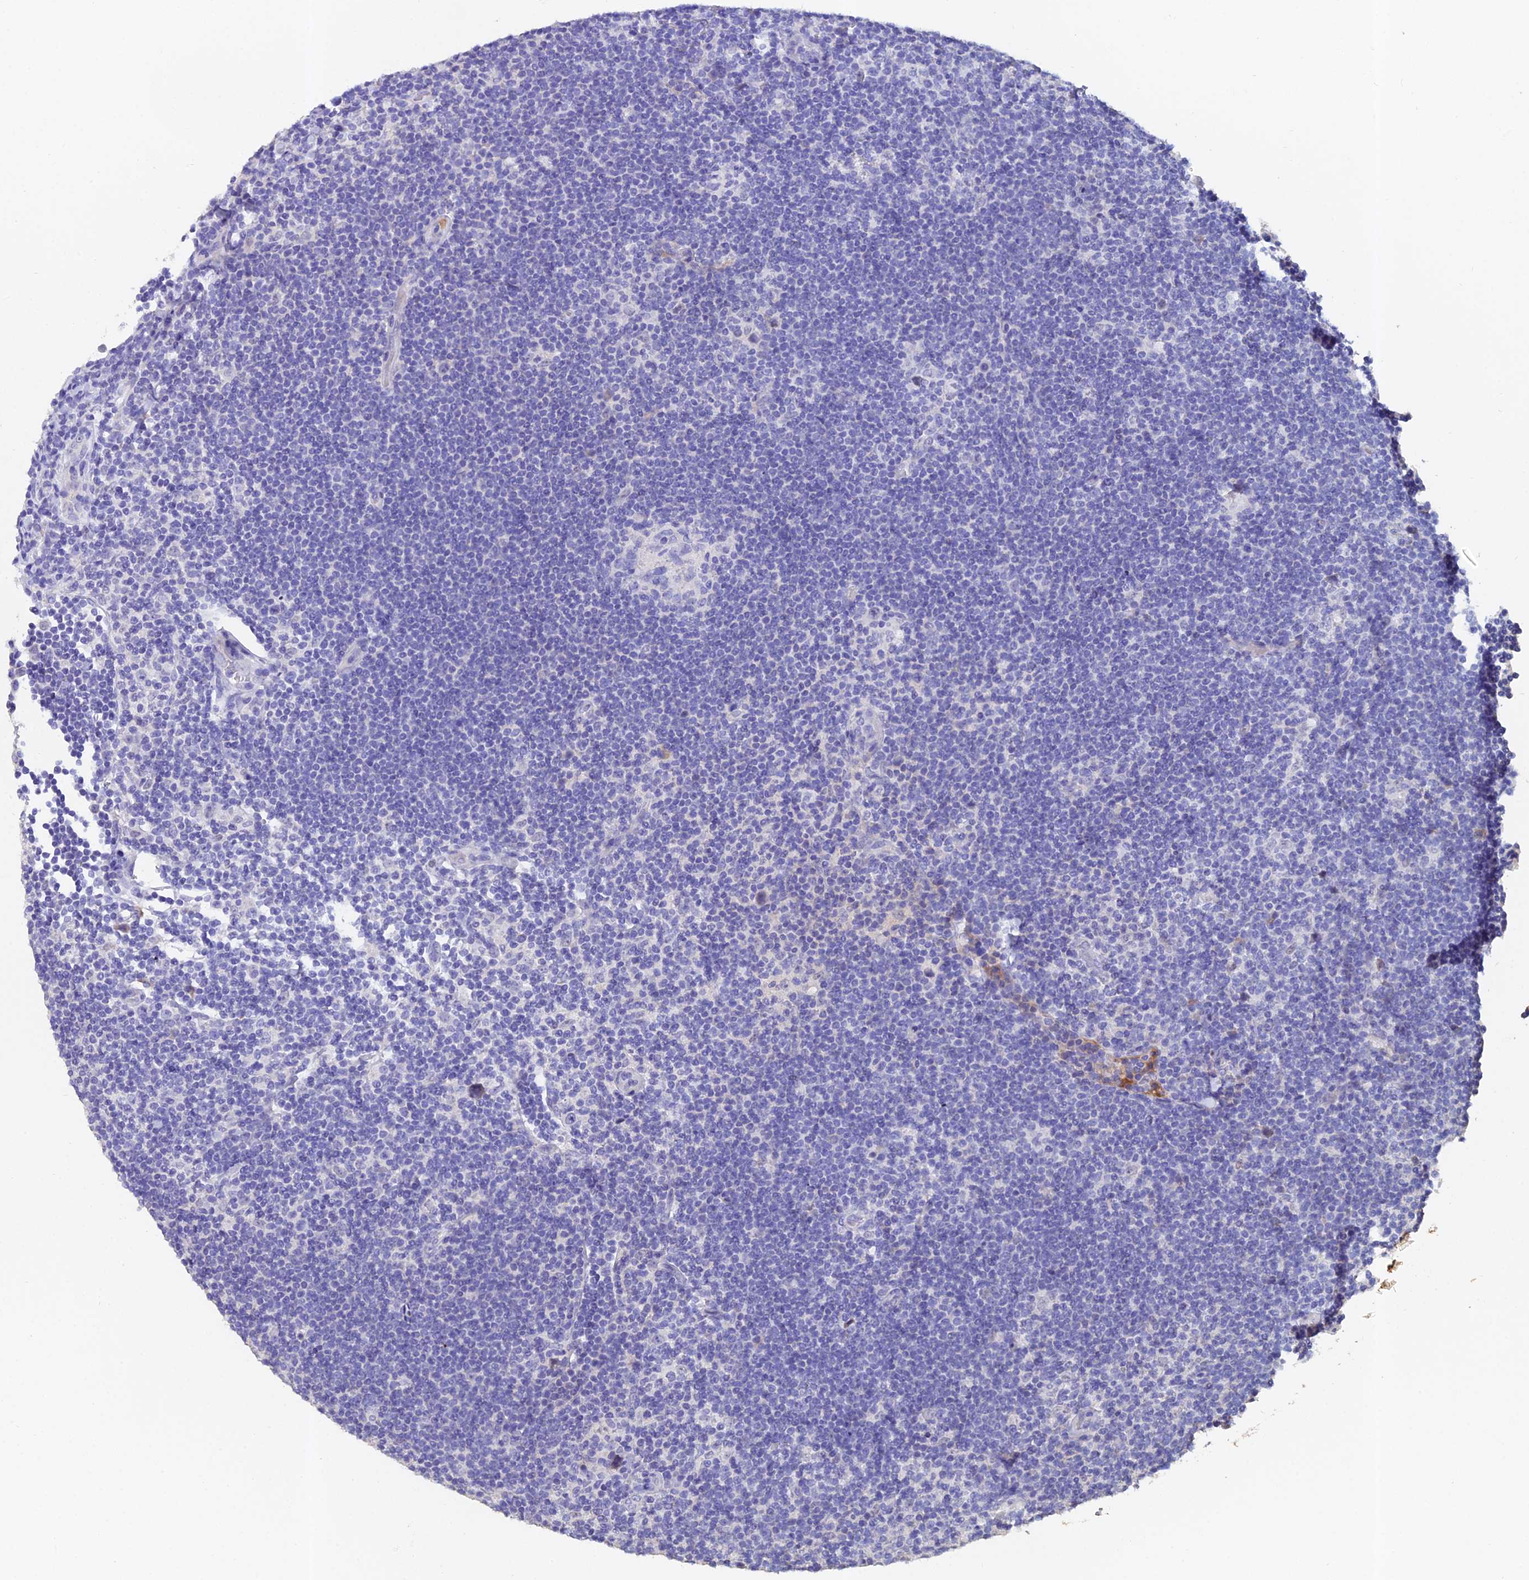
{"staining": {"intensity": "negative", "quantity": "none", "location": "none"}, "tissue": "lymphoma", "cell_type": "Tumor cells", "image_type": "cancer", "snomed": [{"axis": "morphology", "description": "Hodgkin's disease, NOS"}, {"axis": "topography", "description": "Lymph node"}], "caption": "Immunohistochemistry (IHC) micrograph of Hodgkin's disease stained for a protein (brown), which exhibits no staining in tumor cells.", "gene": "ESRRG", "patient": {"sex": "female", "age": 57}}